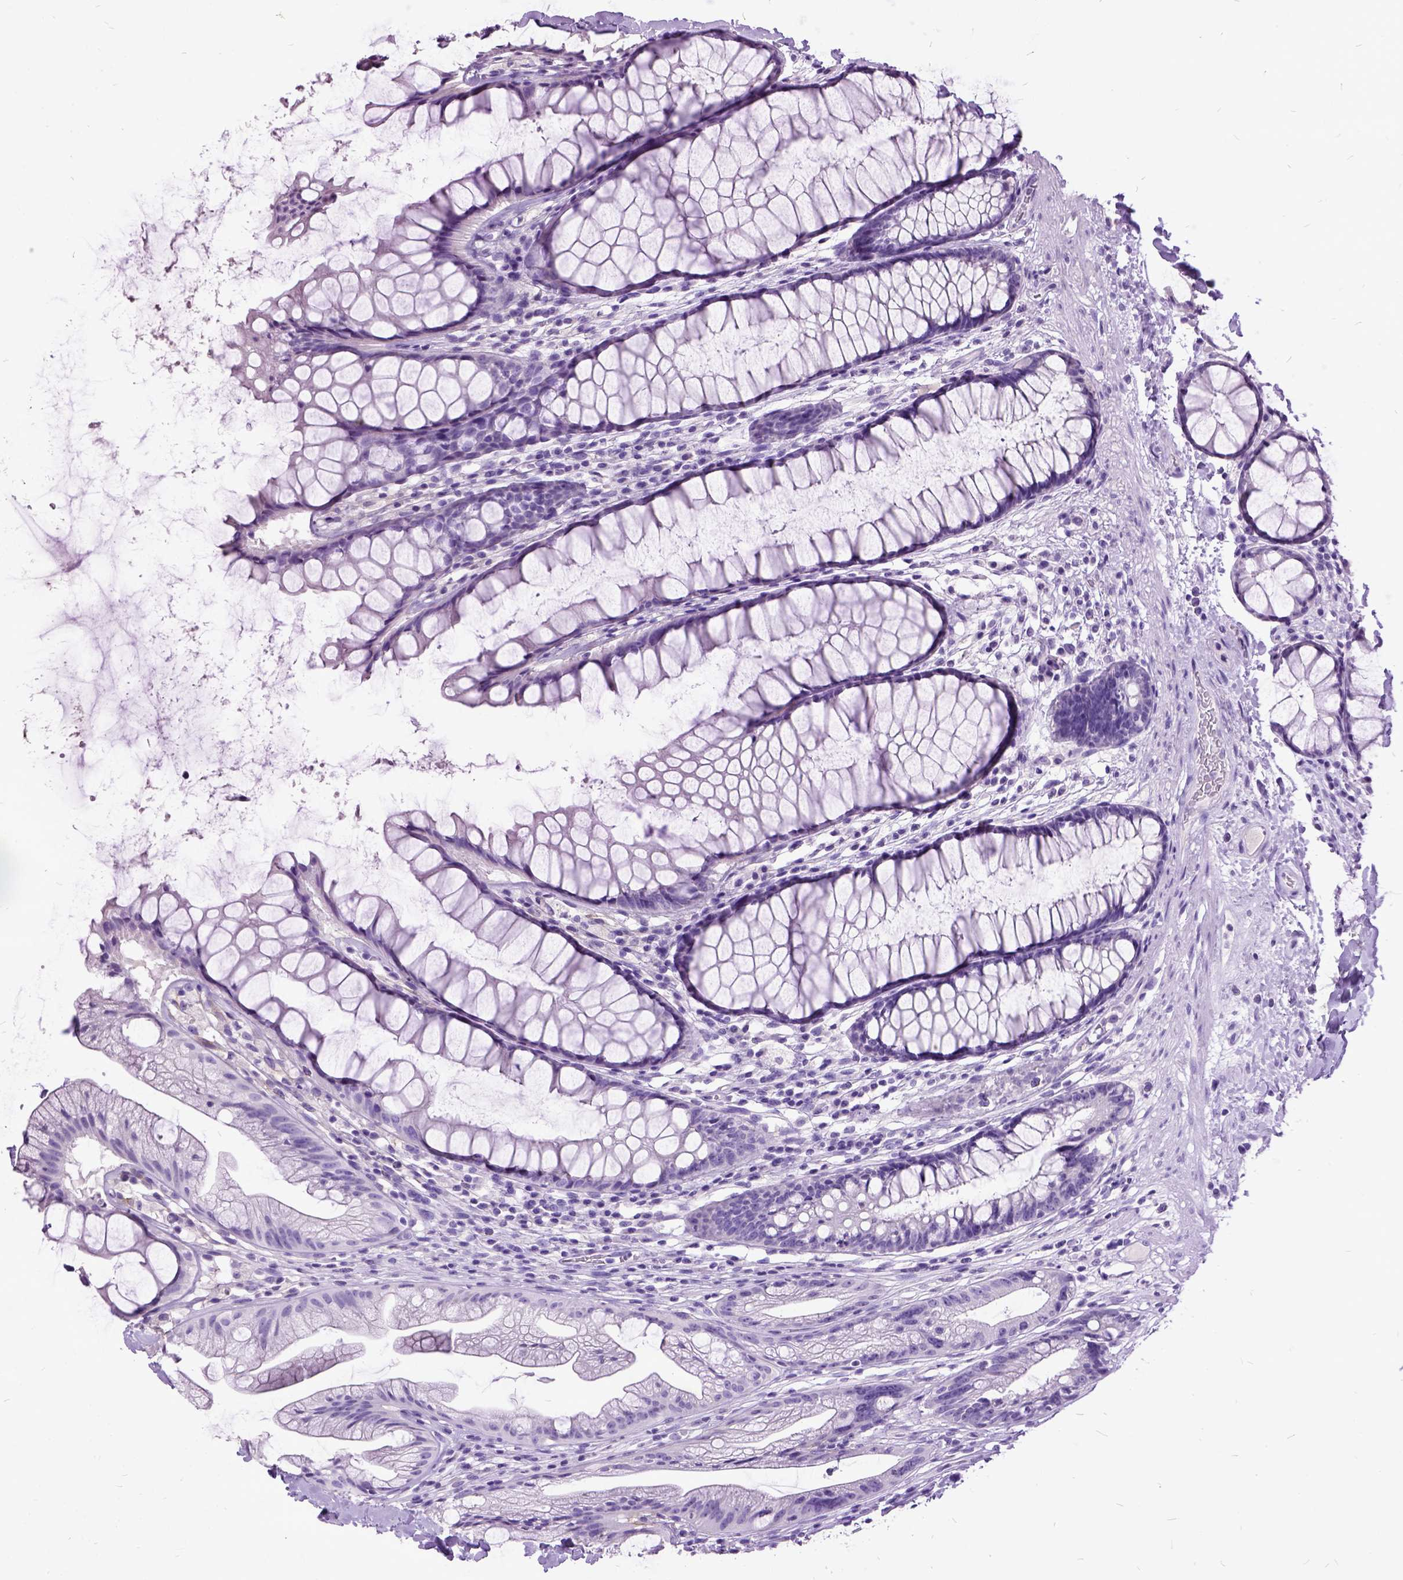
{"staining": {"intensity": "negative", "quantity": "none", "location": "none"}, "tissue": "rectum", "cell_type": "Glandular cells", "image_type": "normal", "snomed": [{"axis": "morphology", "description": "Normal tissue, NOS"}, {"axis": "topography", "description": "Rectum"}], "caption": "Glandular cells show no significant protein positivity in unremarkable rectum.", "gene": "MME", "patient": {"sex": "male", "age": 72}}